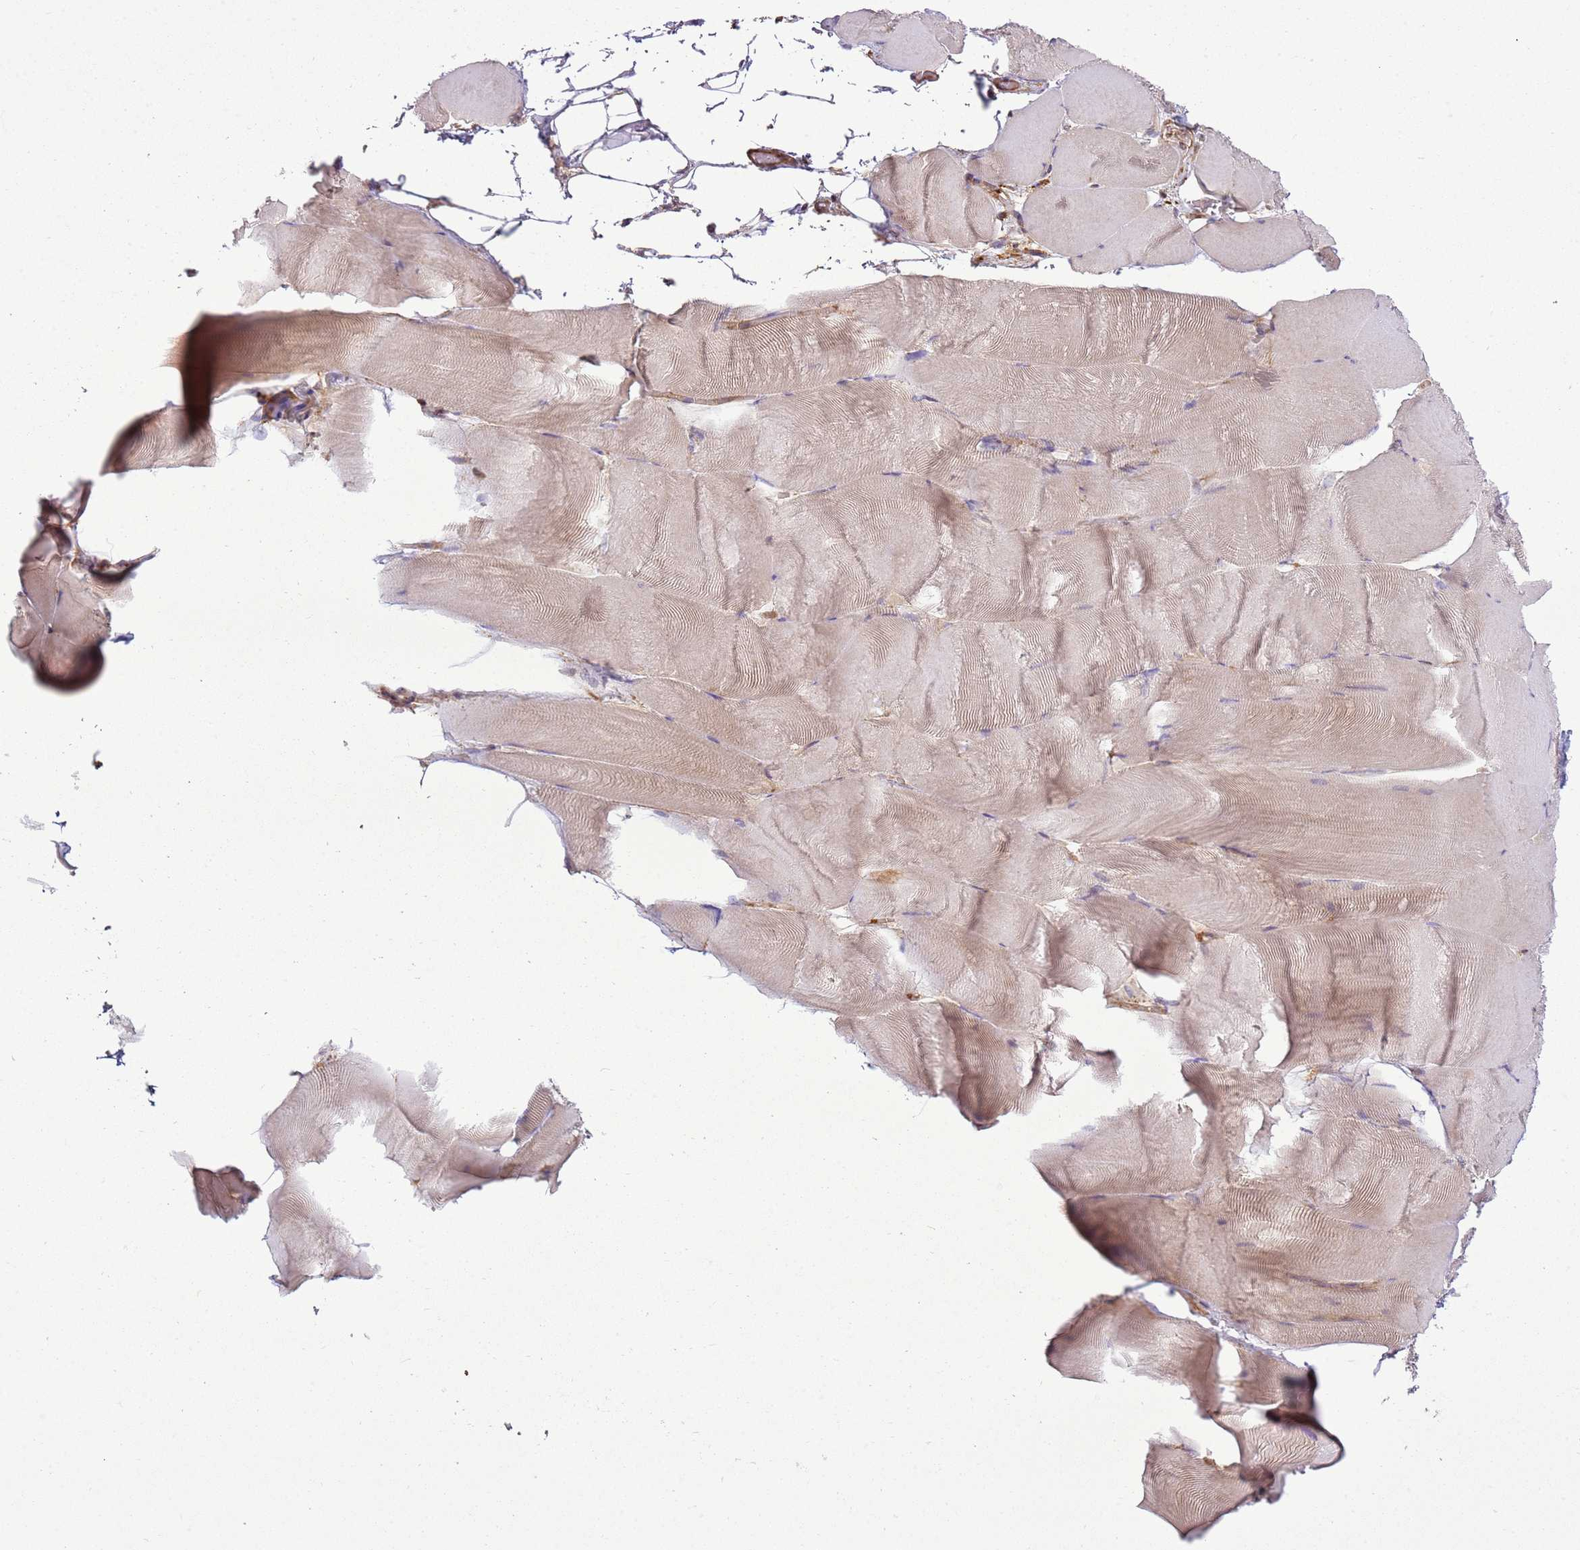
{"staining": {"intensity": "weak", "quantity": "25%-75%", "location": "cytoplasmic/membranous"}, "tissue": "skeletal muscle", "cell_type": "Myocytes", "image_type": "normal", "snomed": [{"axis": "morphology", "description": "Normal tissue, NOS"}, {"axis": "topography", "description": "Skeletal muscle"}], "caption": "The micrograph shows staining of benign skeletal muscle, revealing weak cytoplasmic/membranous protein positivity (brown color) within myocytes. The protein of interest is shown in brown color, while the nuclei are stained blue.", "gene": "SNX21", "patient": {"sex": "female", "age": 64}}